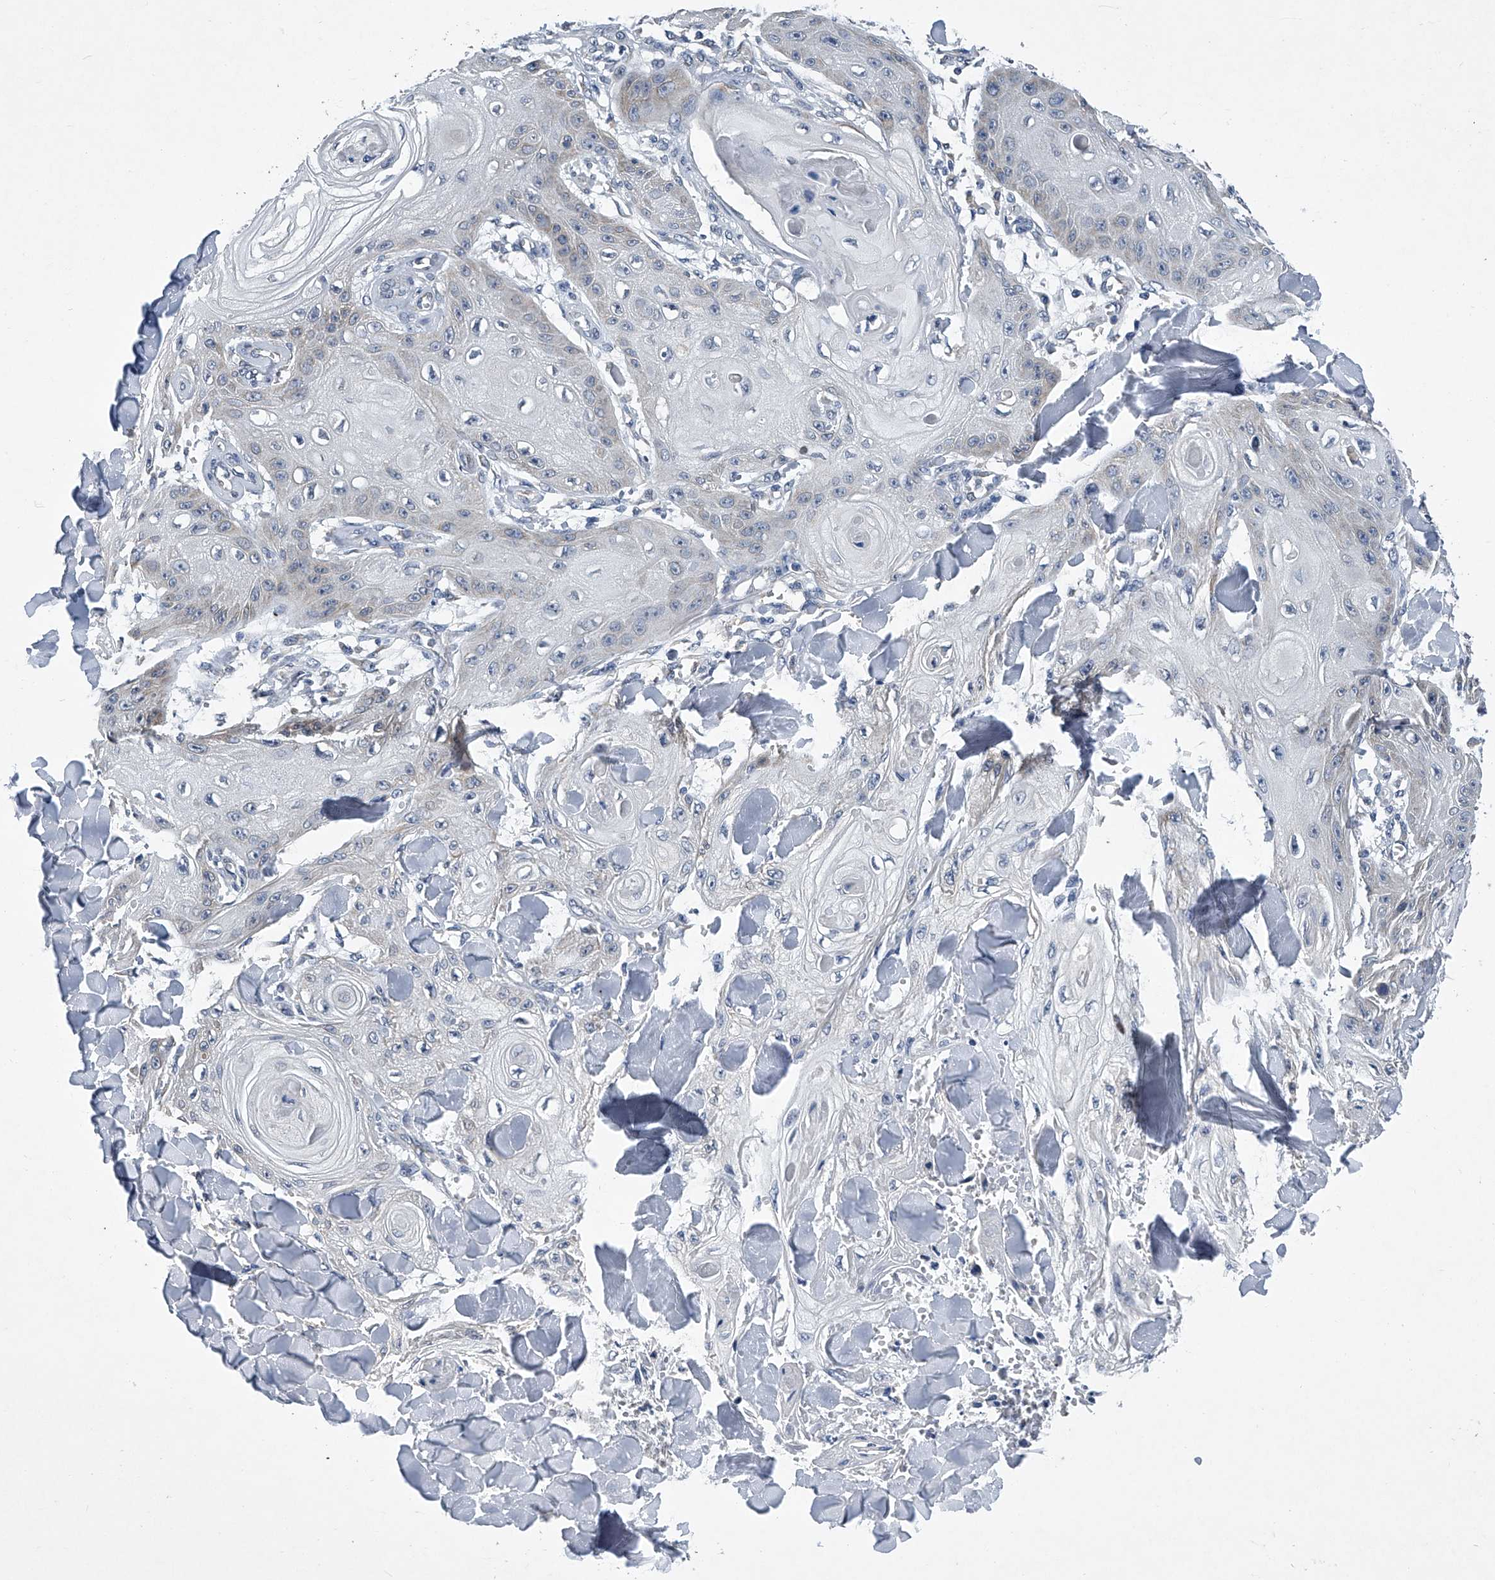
{"staining": {"intensity": "negative", "quantity": "none", "location": "none"}, "tissue": "skin cancer", "cell_type": "Tumor cells", "image_type": "cancer", "snomed": [{"axis": "morphology", "description": "Squamous cell carcinoma, NOS"}, {"axis": "topography", "description": "Skin"}], "caption": "An IHC image of skin cancer is shown. There is no staining in tumor cells of skin cancer.", "gene": "RNF5", "patient": {"sex": "male", "age": 74}}